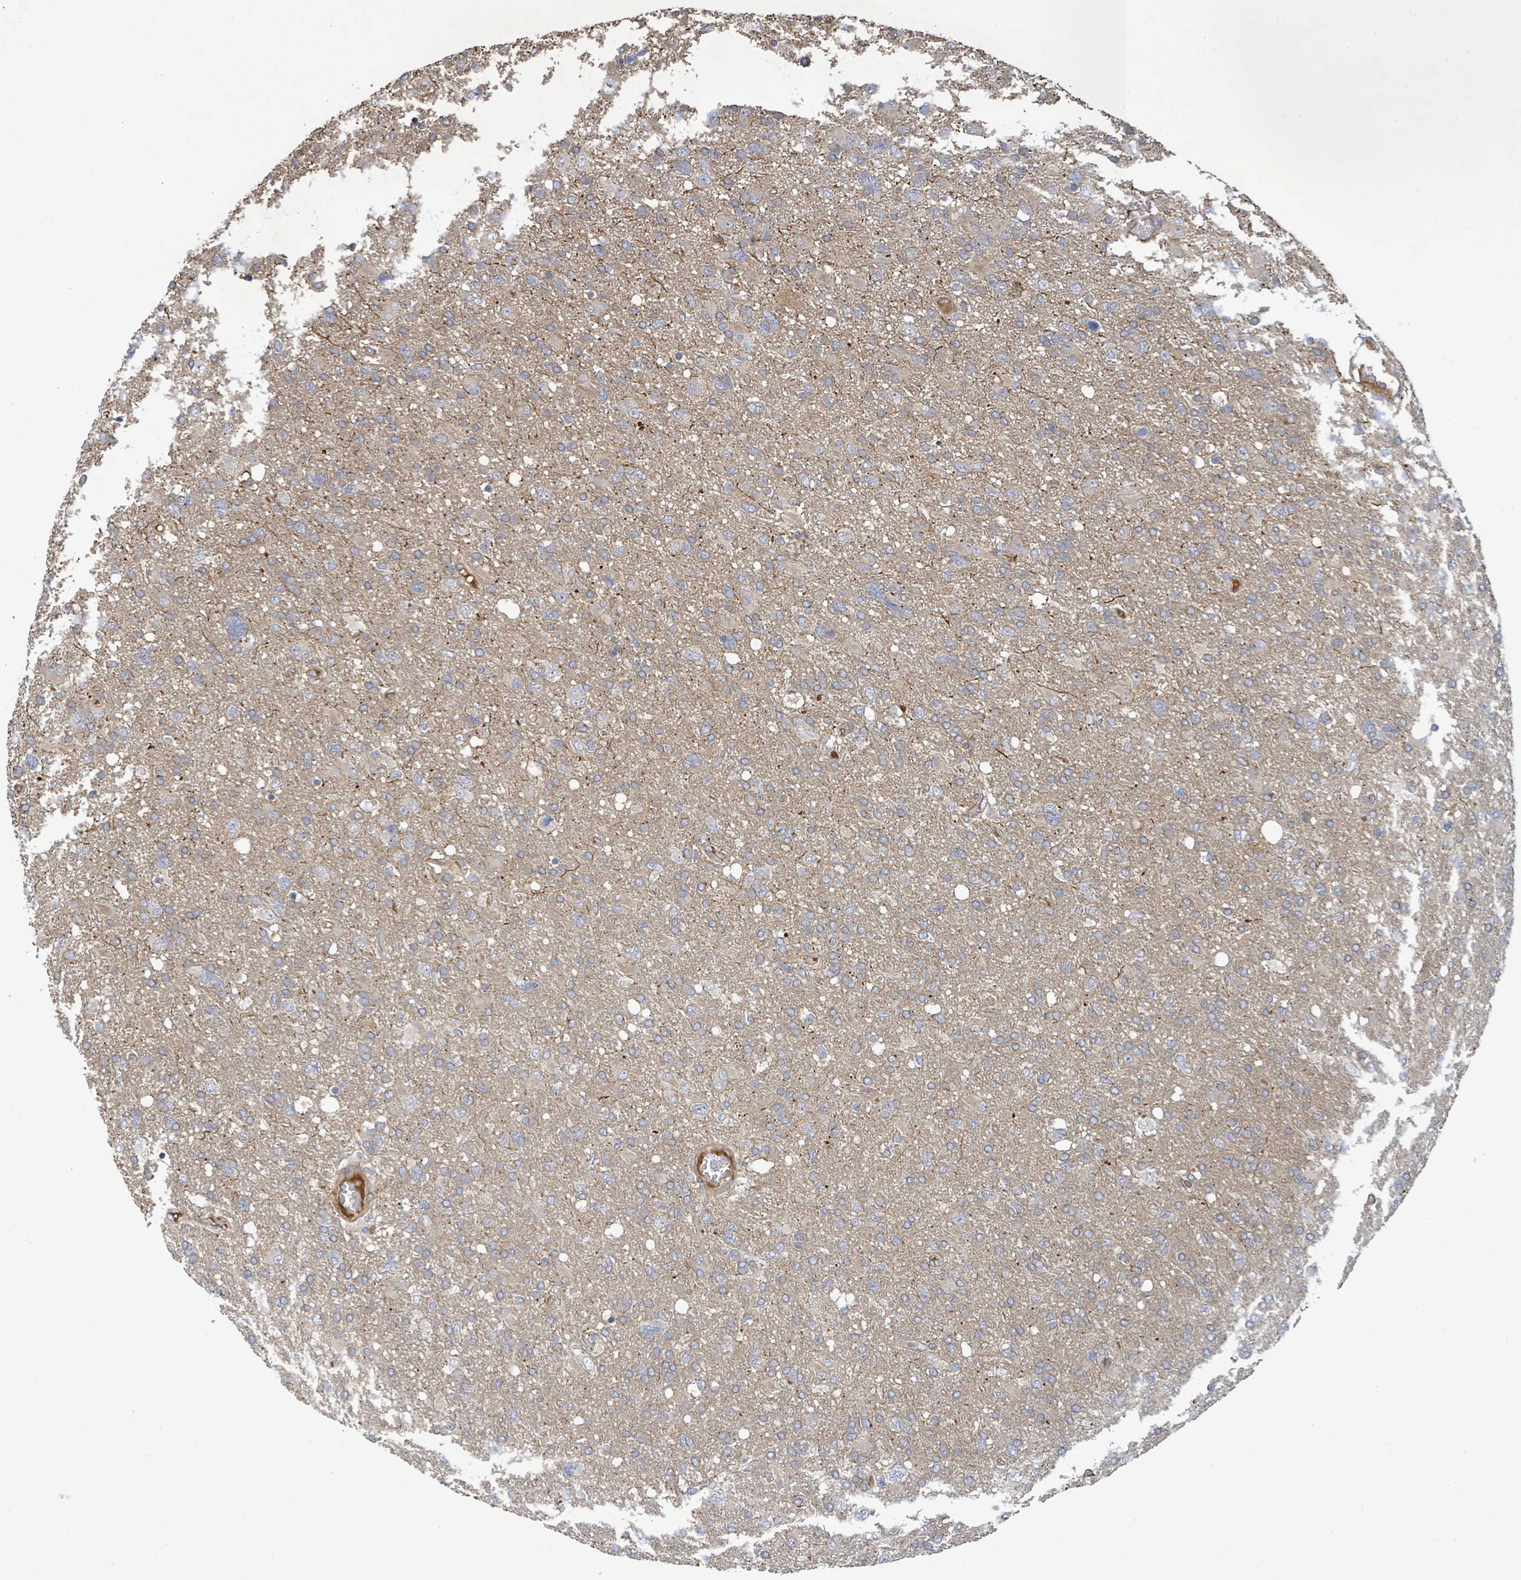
{"staining": {"intensity": "weak", "quantity": "<25%", "location": "cytoplasmic/membranous"}, "tissue": "glioma", "cell_type": "Tumor cells", "image_type": "cancer", "snomed": [{"axis": "morphology", "description": "Glioma, malignant, High grade"}, {"axis": "topography", "description": "Brain"}], "caption": "Micrograph shows no significant protein expression in tumor cells of high-grade glioma (malignant).", "gene": "STARD4", "patient": {"sex": "male", "age": 61}}